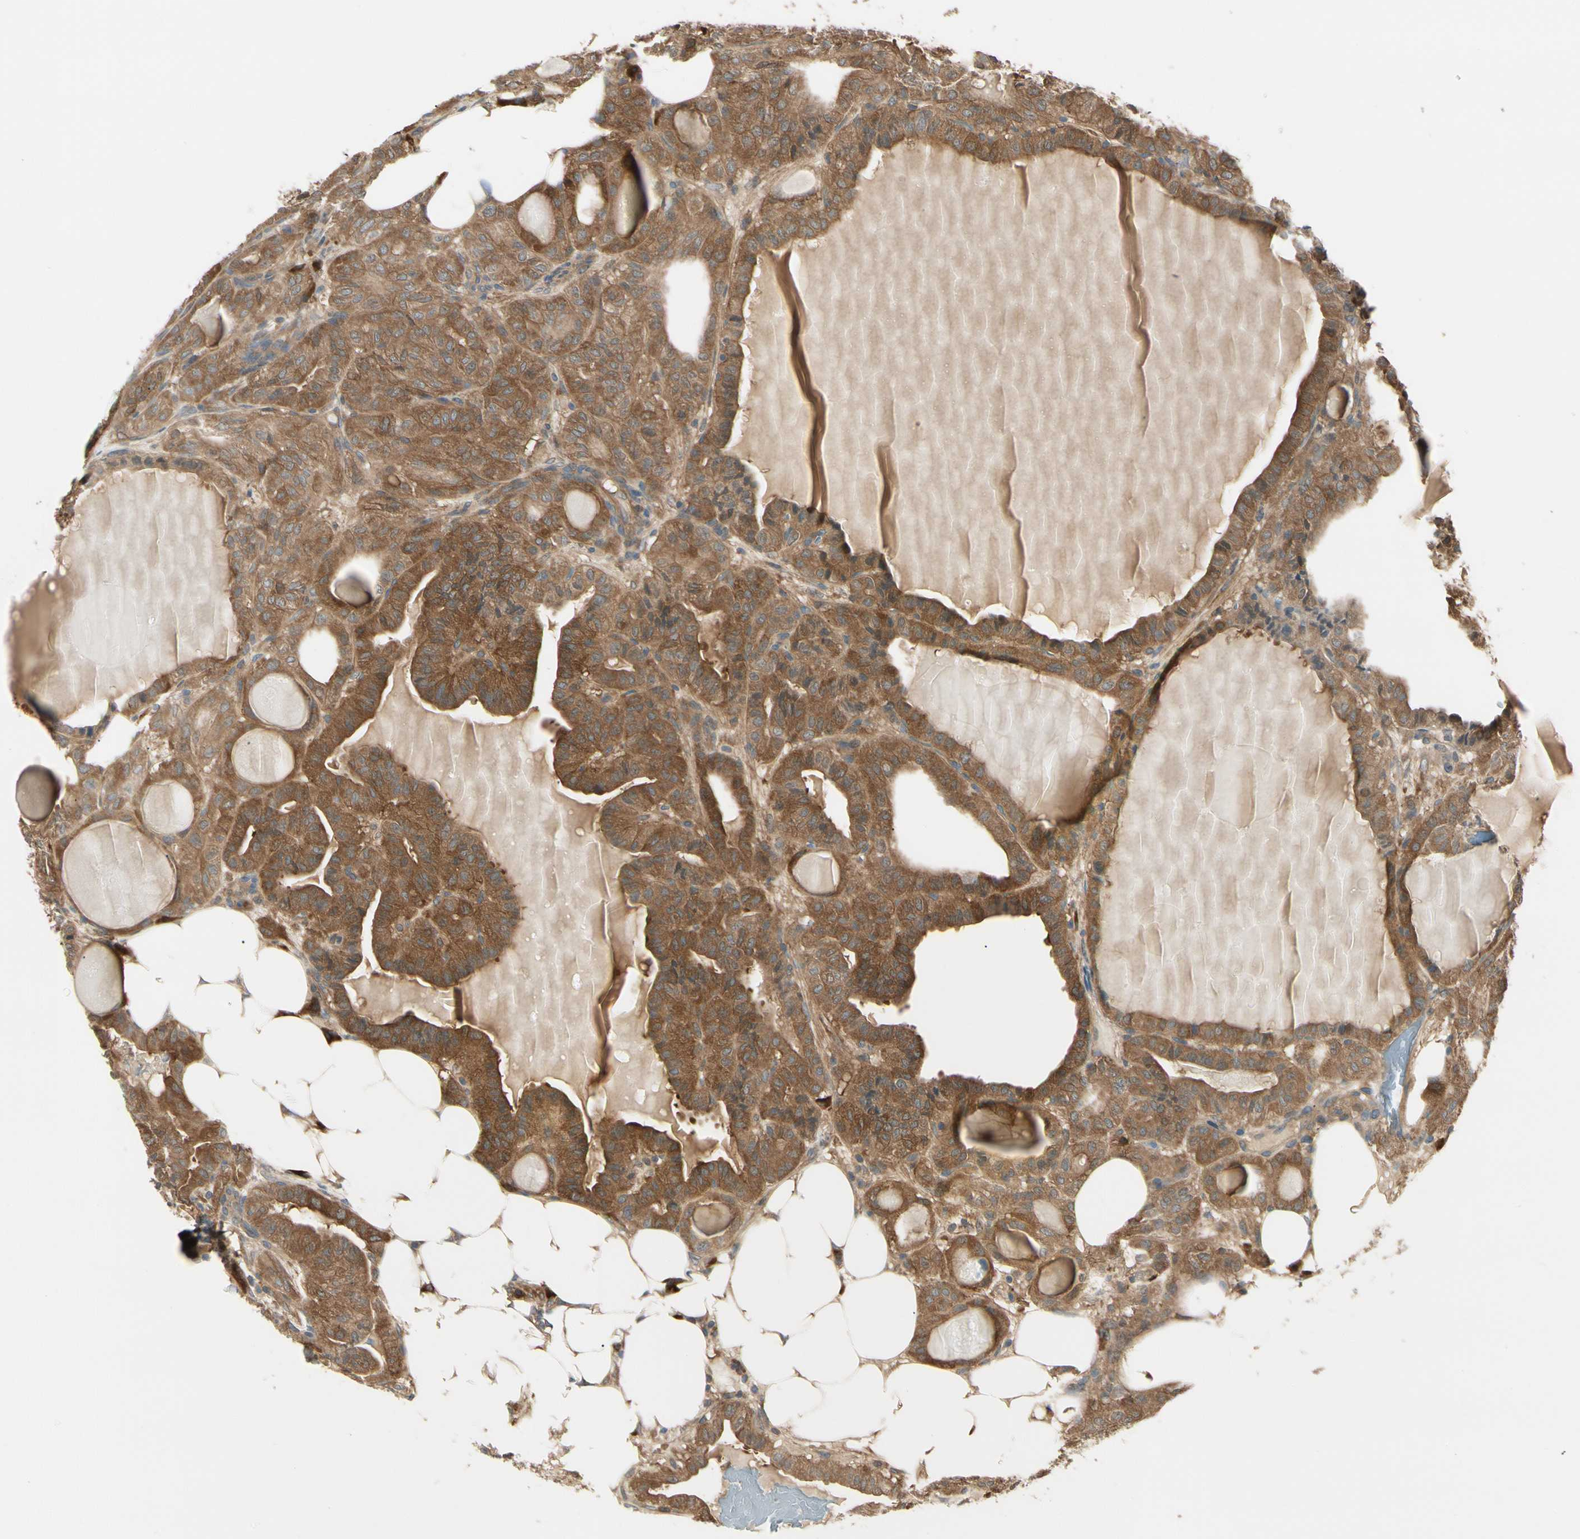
{"staining": {"intensity": "strong", "quantity": ">75%", "location": "cytoplasmic/membranous"}, "tissue": "thyroid cancer", "cell_type": "Tumor cells", "image_type": "cancer", "snomed": [{"axis": "morphology", "description": "Papillary adenocarcinoma, NOS"}, {"axis": "topography", "description": "Thyroid gland"}], "caption": "Protein analysis of thyroid cancer tissue reveals strong cytoplasmic/membranous positivity in approximately >75% of tumor cells.", "gene": "NME1-NME2", "patient": {"sex": "male", "age": 77}}